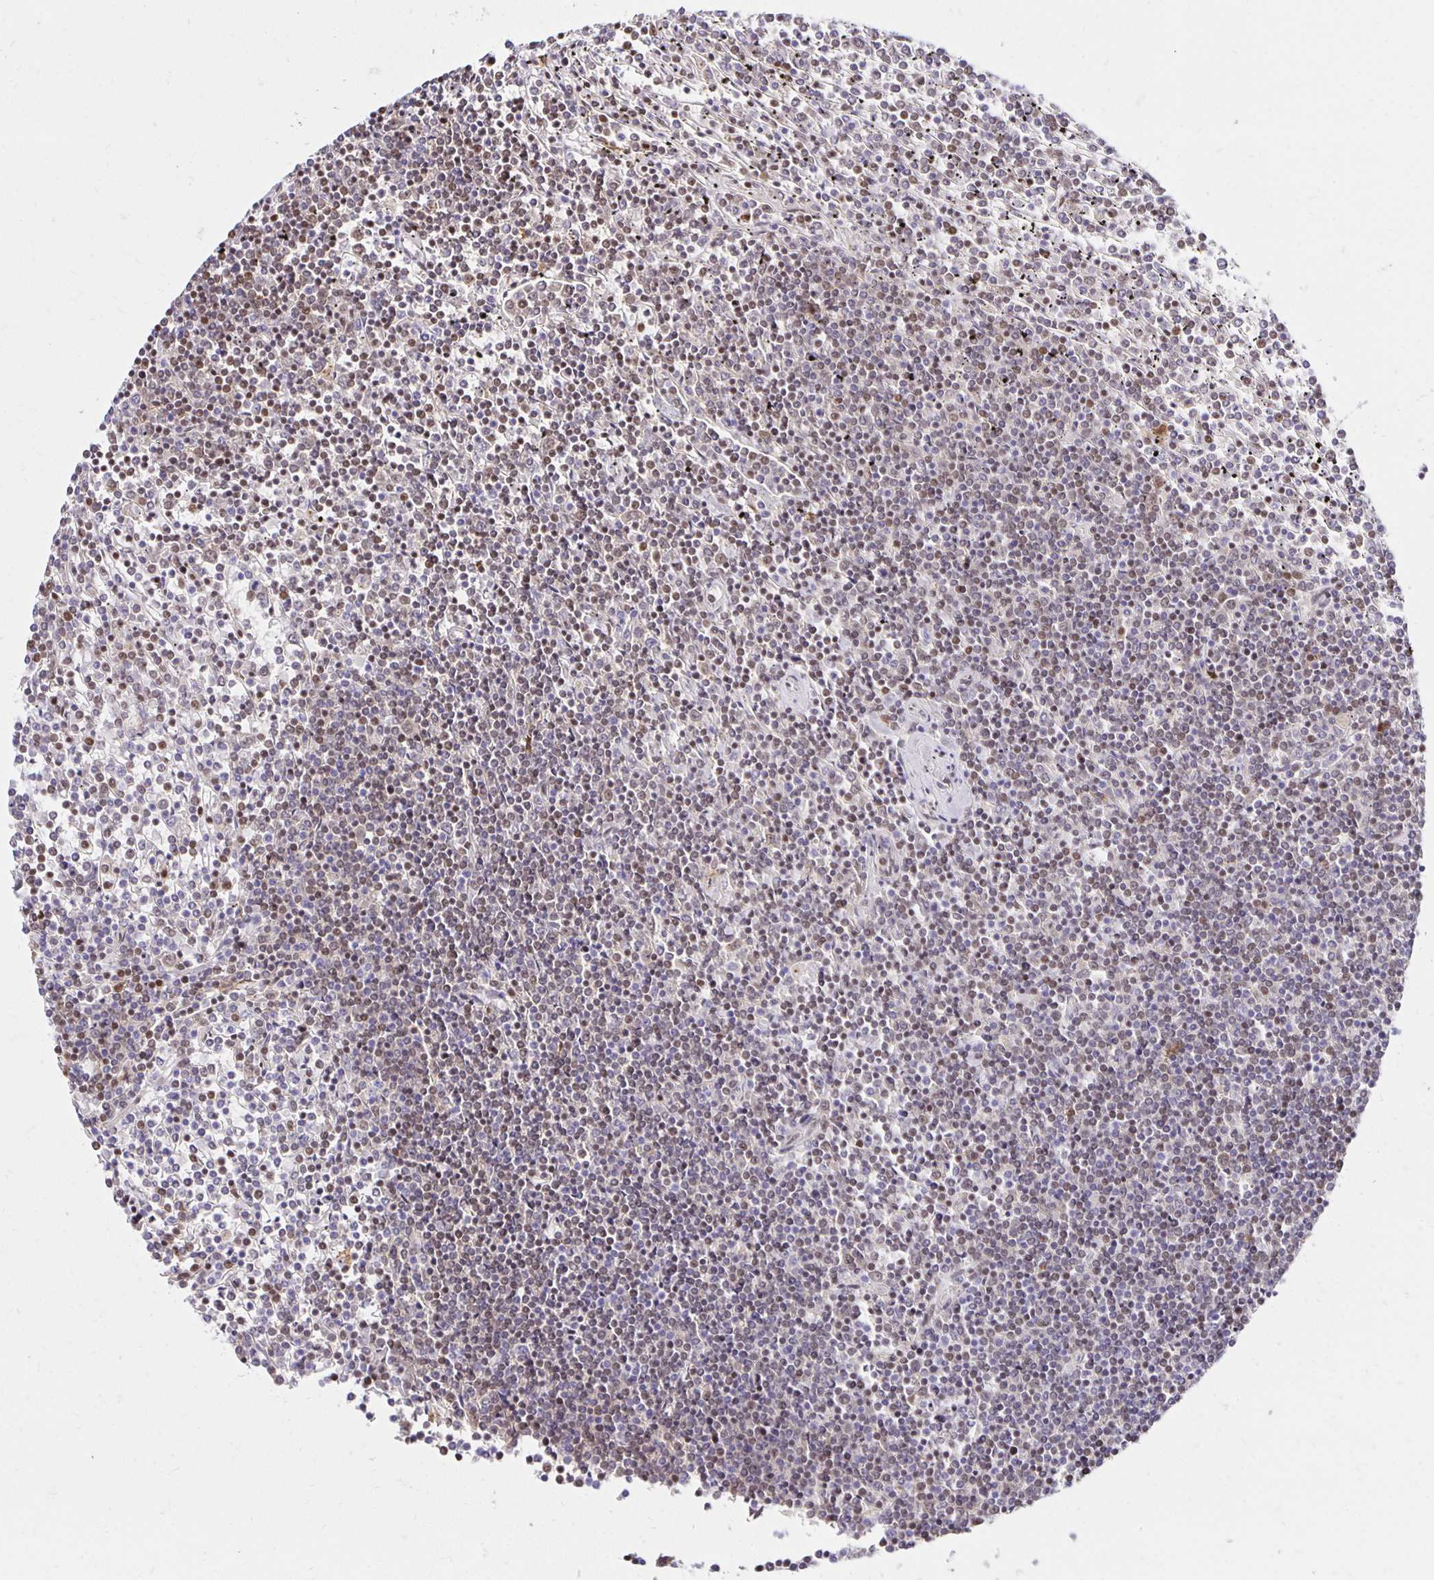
{"staining": {"intensity": "moderate", "quantity": "25%-75%", "location": "nuclear"}, "tissue": "lymphoma", "cell_type": "Tumor cells", "image_type": "cancer", "snomed": [{"axis": "morphology", "description": "Malignant lymphoma, non-Hodgkin's type, Low grade"}, {"axis": "topography", "description": "Spleen"}], "caption": "Immunohistochemical staining of malignant lymphoma, non-Hodgkin's type (low-grade) displays medium levels of moderate nuclear protein staining in approximately 25%-75% of tumor cells. (DAB (3,3'-diaminobenzidine) IHC with brightfield microscopy, high magnification).", "gene": "ZNF579", "patient": {"sex": "female", "age": 19}}